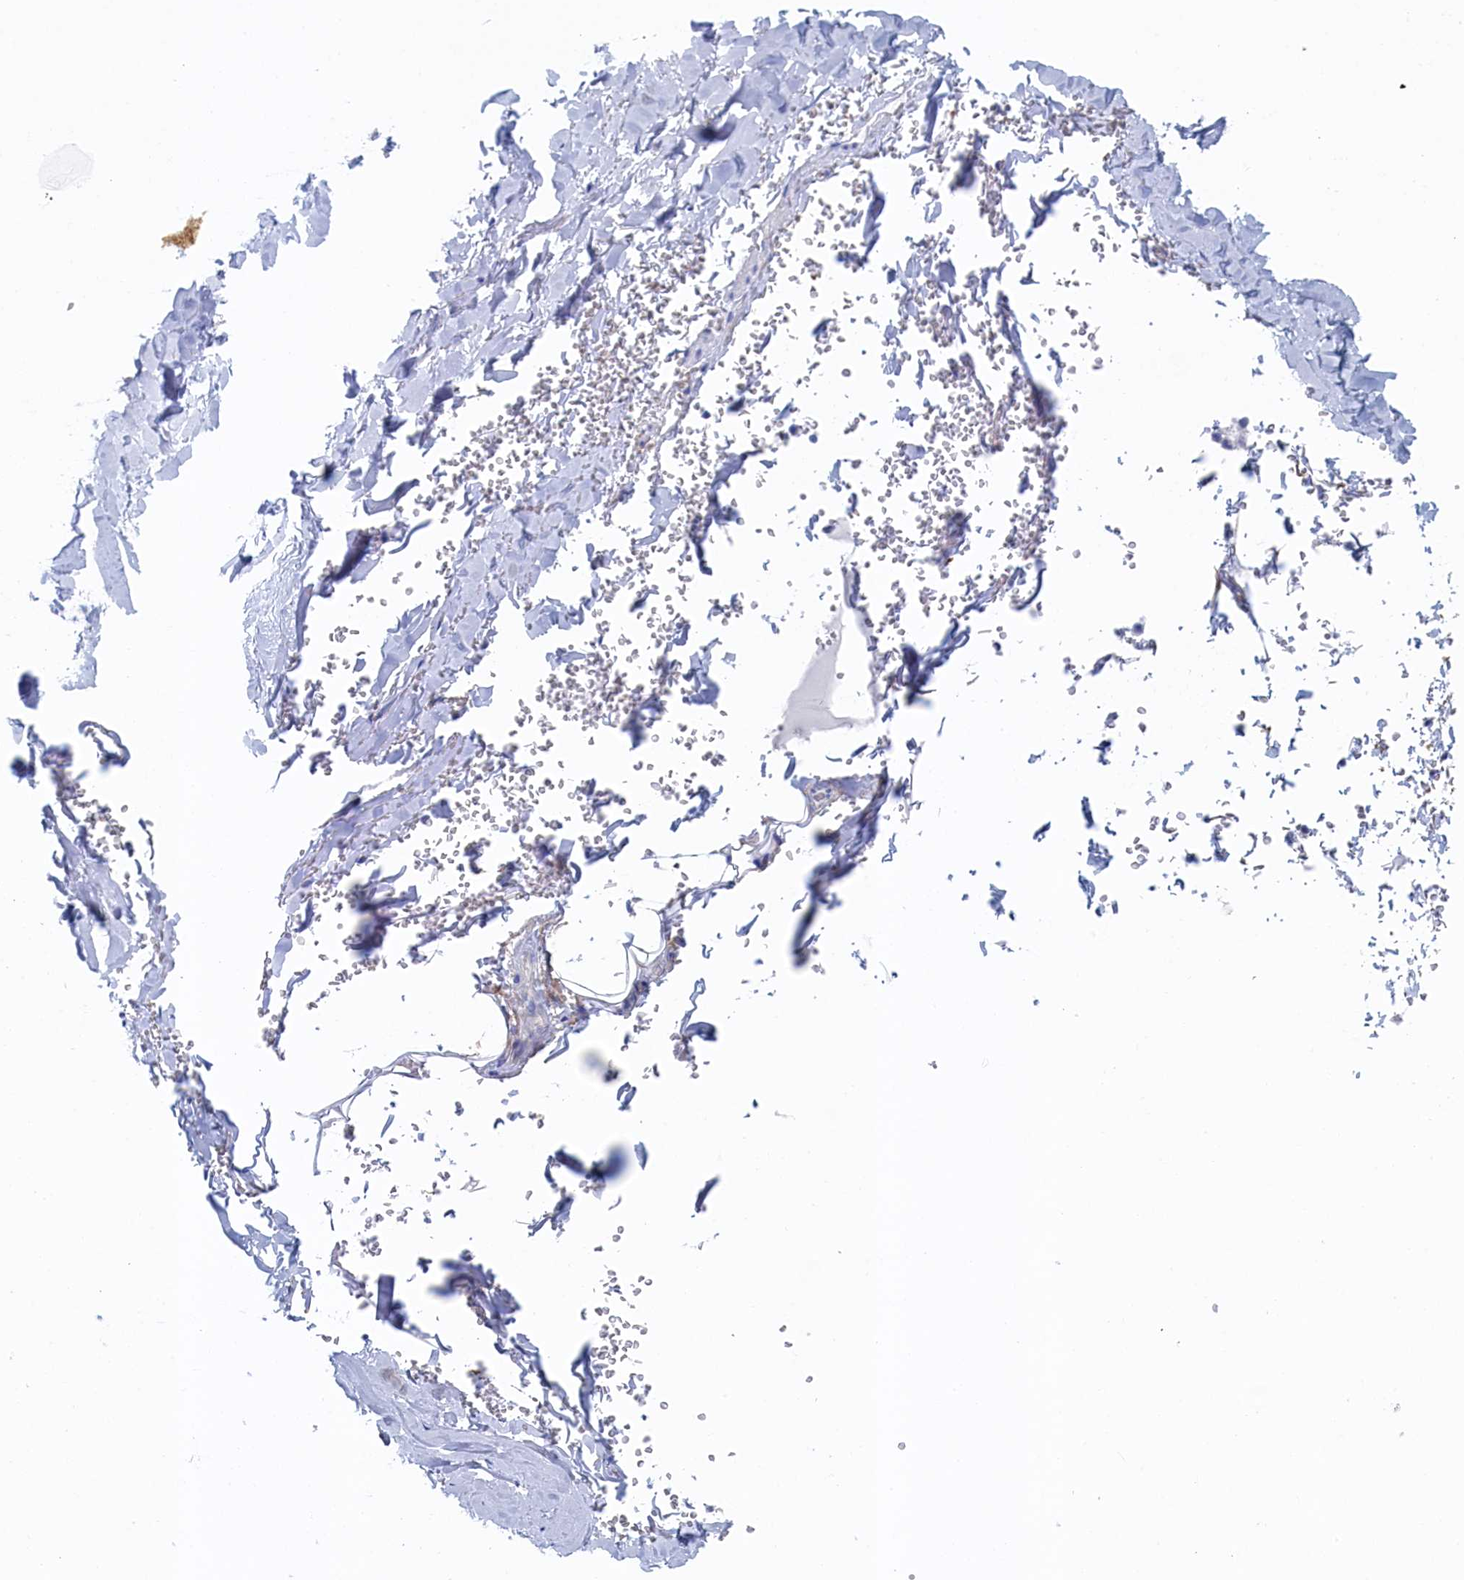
{"staining": {"intensity": "negative", "quantity": "none", "location": "none"}, "tissue": "adipose tissue", "cell_type": "Adipocytes", "image_type": "normal", "snomed": [{"axis": "morphology", "description": "Normal tissue, NOS"}, {"axis": "topography", "description": "Cartilage tissue"}], "caption": "This is an IHC photomicrograph of benign human adipose tissue. There is no positivity in adipocytes.", "gene": "TMOD2", "patient": {"sex": "female", "age": 63}}